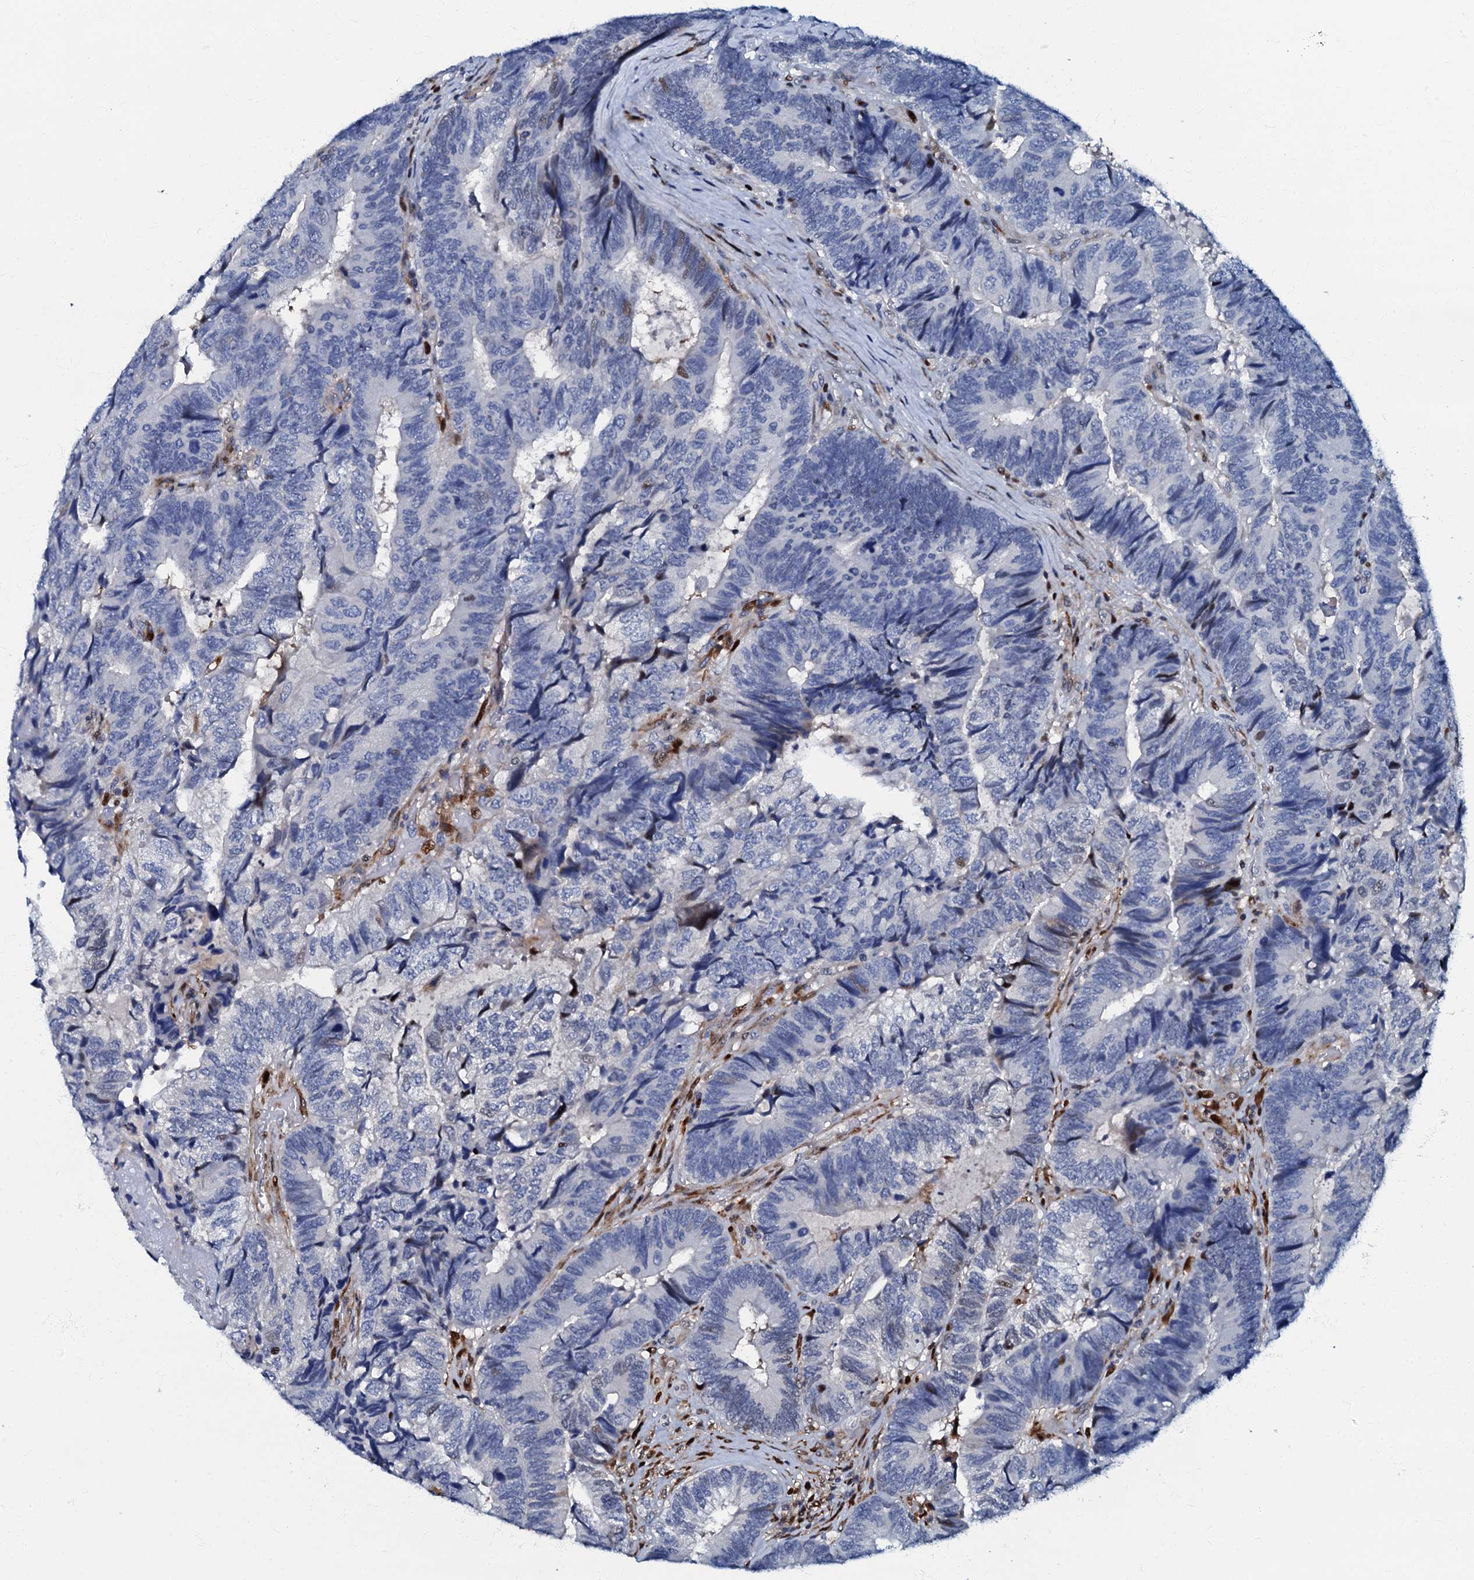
{"staining": {"intensity": "negative", "quantity": "none", "location": "none"}, "tissue": "colorectal cancer", "cell_type": "Tumor cells", "image_type": "cancer", "snomed": [{"axis": "morphology", "description": "Adenocarcinoma, NOS"}, {"axis": "topography", "description": "Colon"}], "caption": "Immunohistochemistry (IHC) image of human colorectal cancer stained for a protein (brown), which shows no expression in tumor cells.", "gene": "MFSD5", "patient": {"sex": "female", "age": 67}}